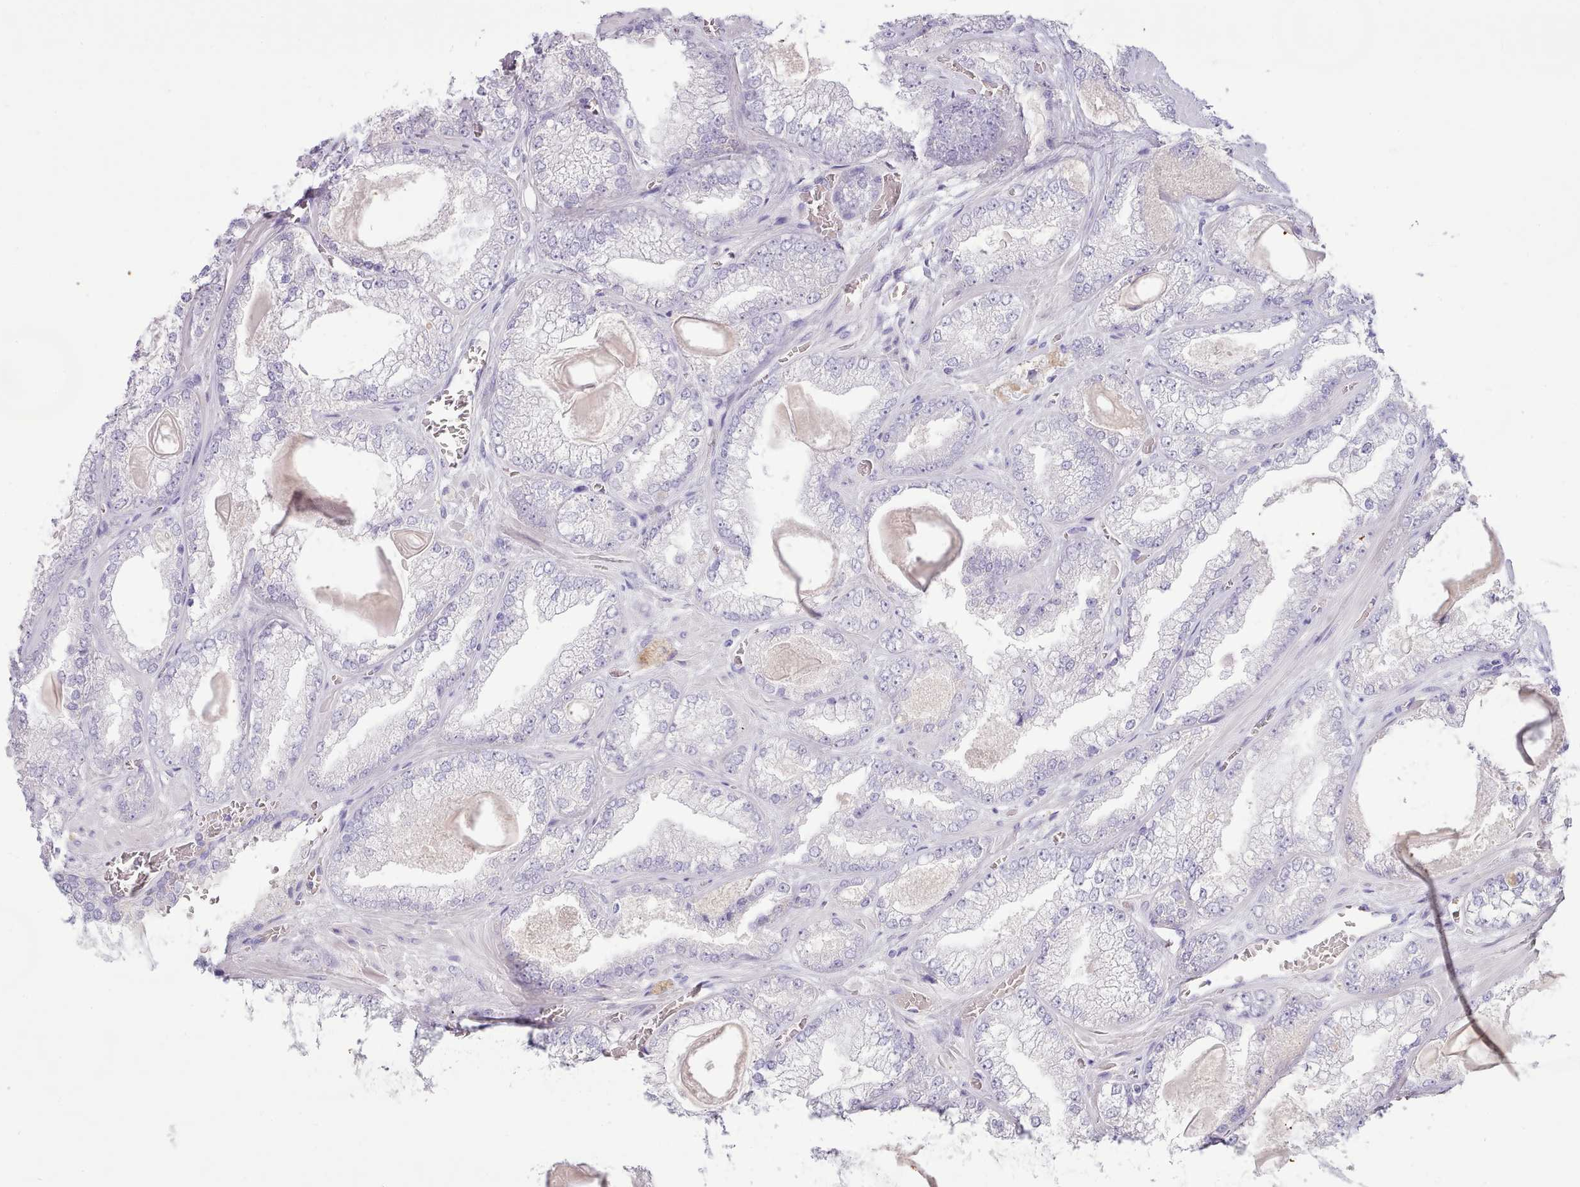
{"staining": {"intensity": "negative", "quantity": "none", "location": "none"}, "tissue": "prostate cancer", "cell_type": "Tumor cells", "image_type": "cancer", "snomed": [{"axis": "morphology", "description": "Adenocarcinoma, Low grade"}, {"axis": "topography", "description": "Prostate"}], "caption": "A micrograph of human prostate low-grade adenocarcinoma is negative for staining in tumor cells.", "gene": "TOX2", "patient": {"sex": "male", "age": 57}}